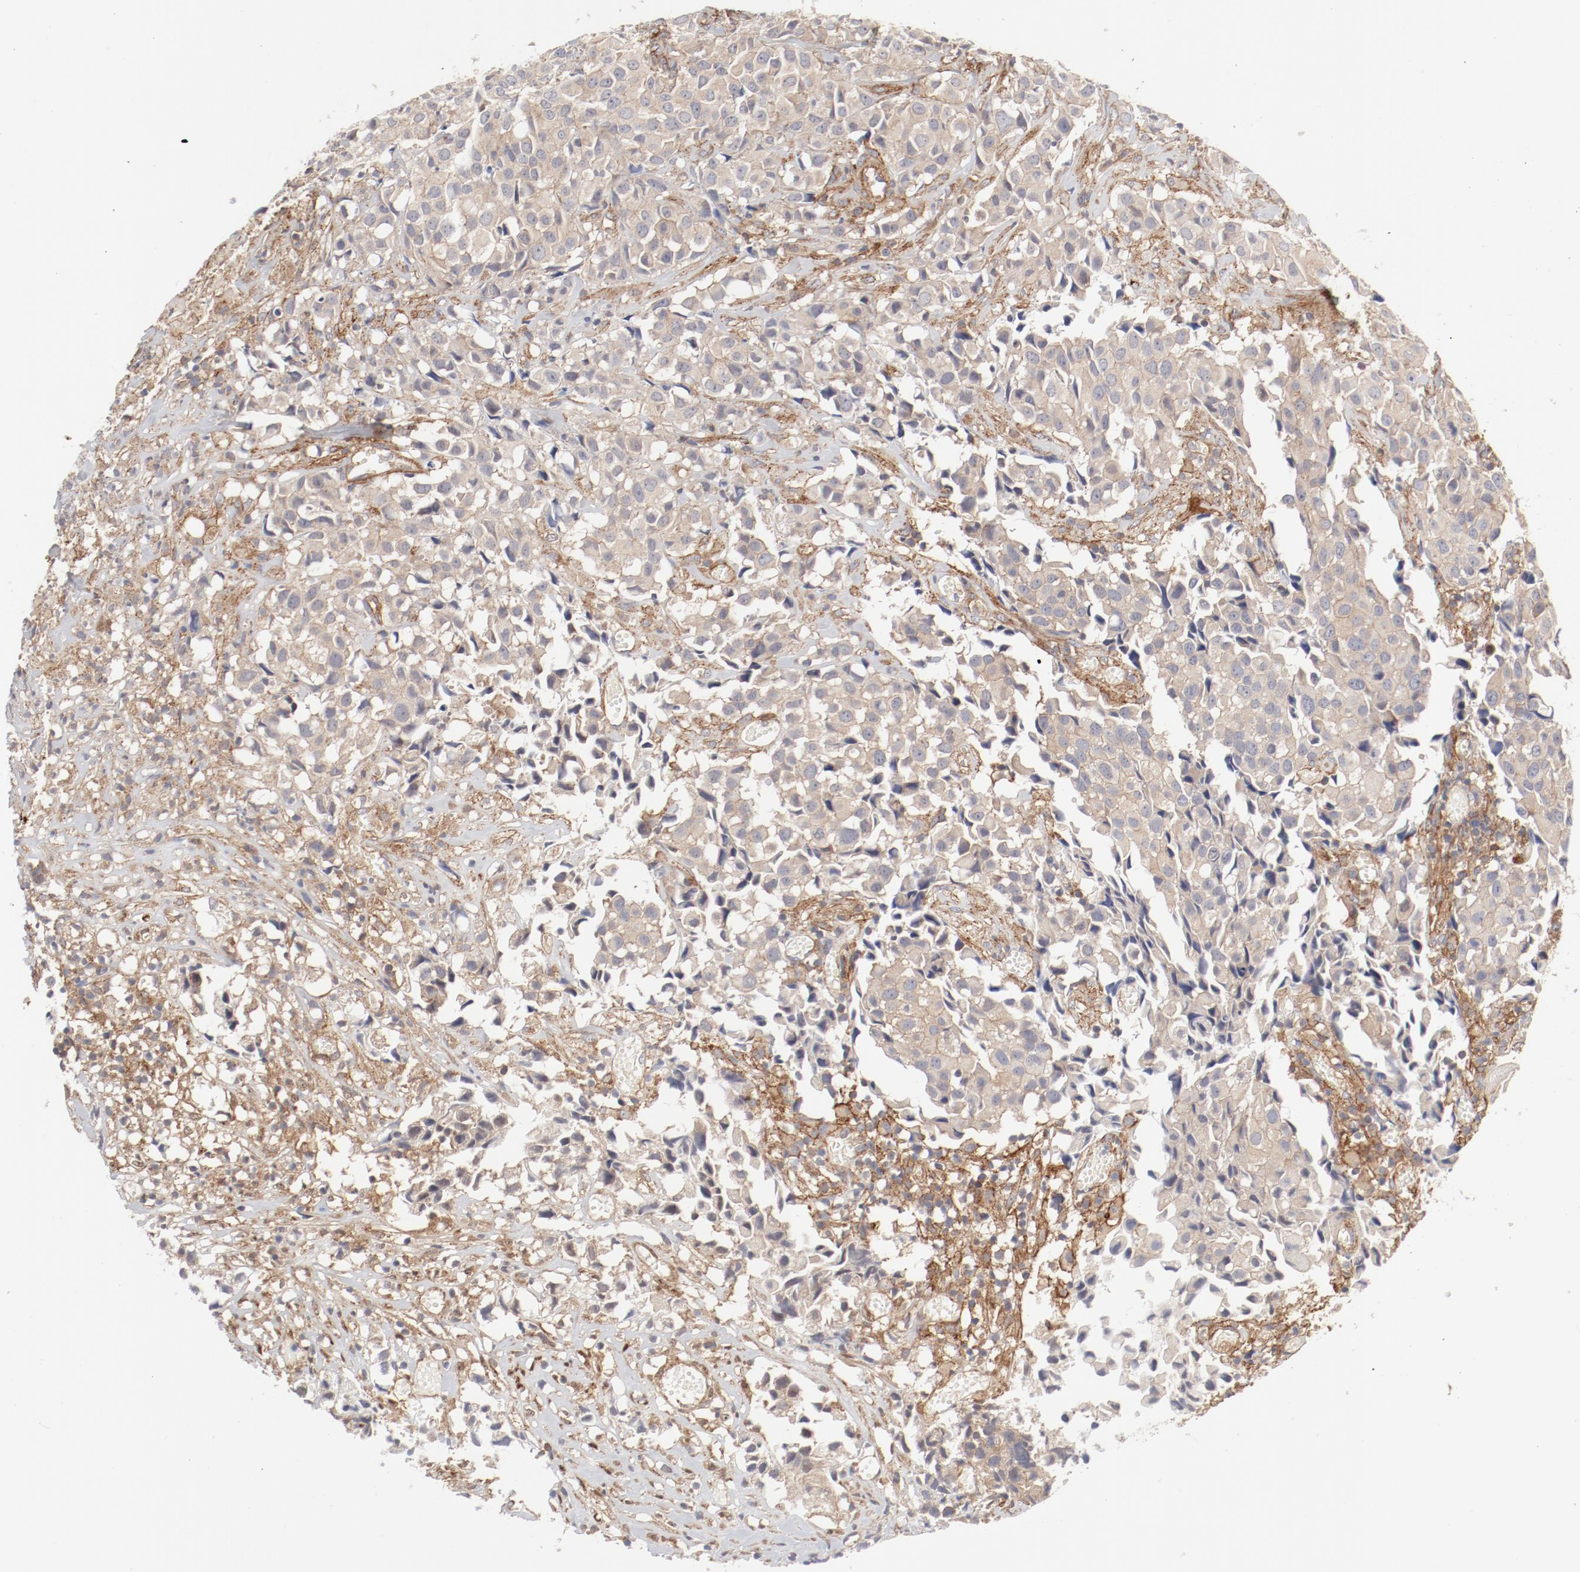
{"staining": {"intensity": "moderate", "quantity": "25%-75%", "location": "cytoplasmic/membranous"}, "tissue": "urothelial cancer", "cell_type": "Tumor cells", "image_type": "cancer", "snomed": [{"axis": "morphology", "description": "Urothelial carcinoma, High grade"}, {"axis": "topography", "description": "Urinary bladder"}], "caption": "The immunohistochemical stain shows moderate cytoplasmic/membranous expression in tumor cells of high-grade urothelial carcinoma tissue.", "gene": "AP2A1", "patient": {"sex": "female", "age": 75}}